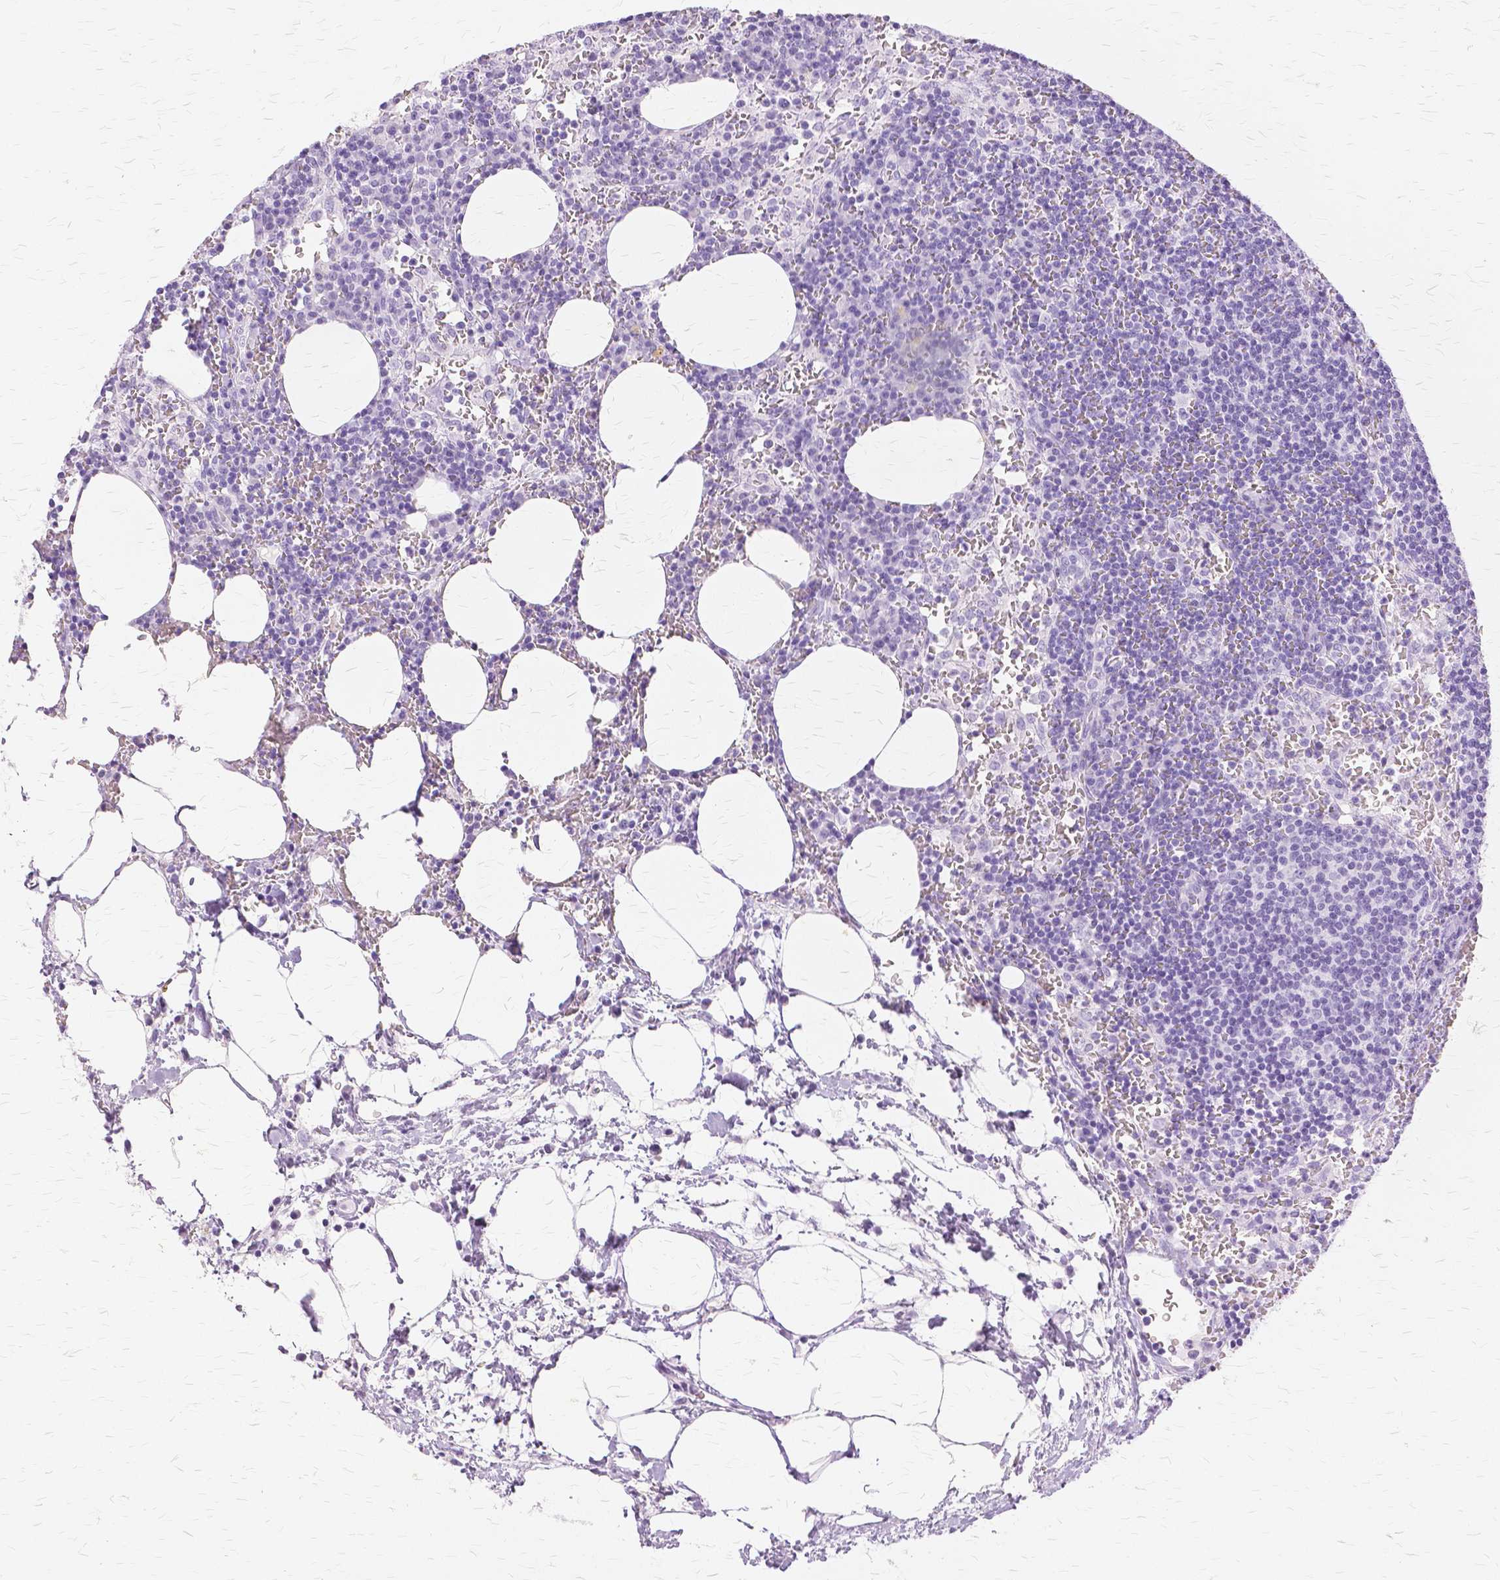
{"staining": {"intensity": "negative", "quantity": "none", "location": "none"}, "tissue": "lymph node", "cell_type": "Germinal center cells", "image_type": "normal", "snomed": [{"axis": "morphology", "description": "Normal tissue, NOS"}, {"axis": "topography", "description": "Lymph node"}], "caption": "High magnification brightfield microscopy of benign lymph node stained with DAB (3,3'-diaminobenzidine) (brown) and counterstained with hematoxylin (blue): germinal center cells show no significant expression.", "gene": "TGM1", "patient": {"sex": "male", "age": 67}}